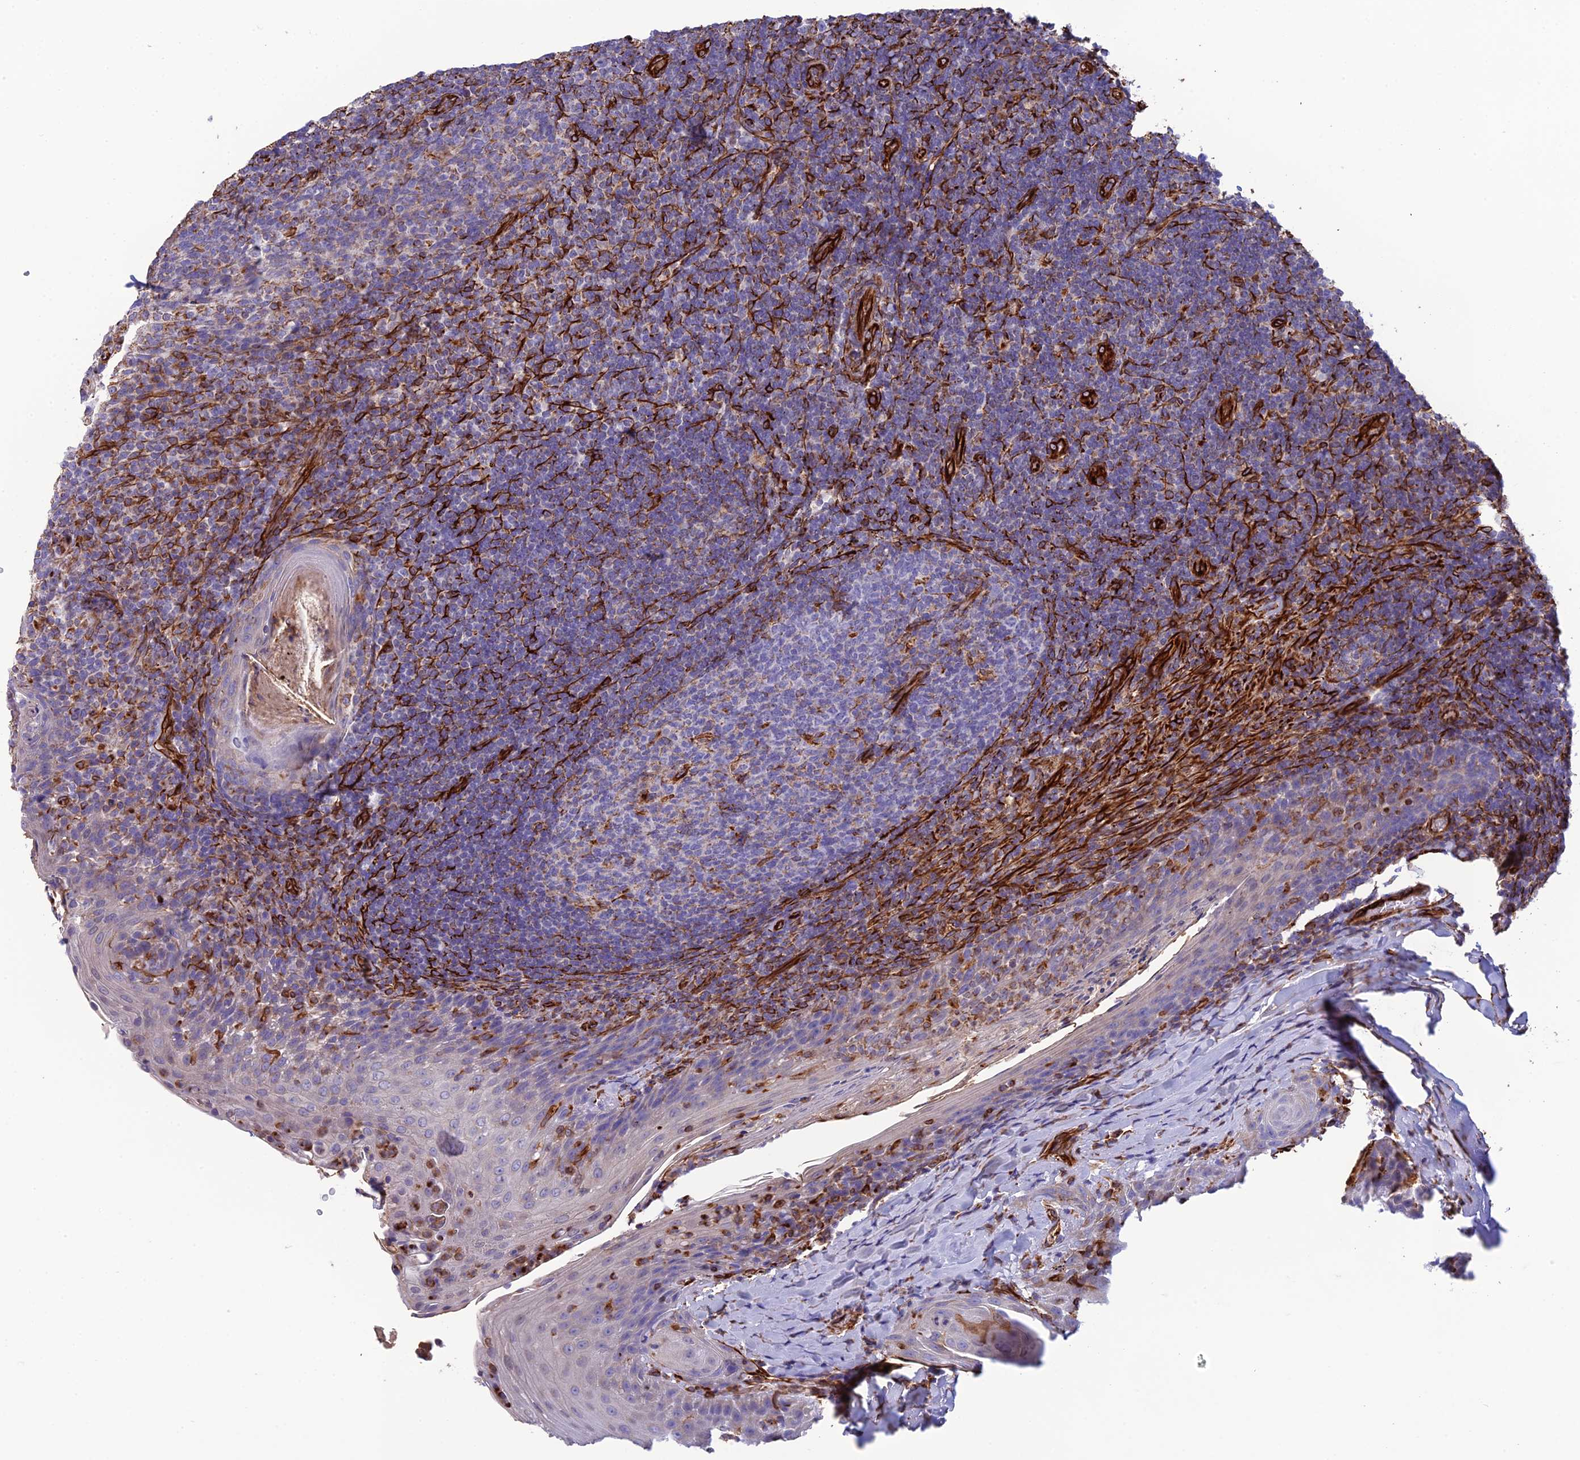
{"staining": {"intensity": "strong", "quantity": "<25%", "location": "cytoplasmic/membranous"}, "tissue": "tonsil", "cell_type": "Germinal center cells", "image_type": "normal", "snomed": [{"axis": "morphology", "description": "Normal tissue, NOS"}, {"axis": "topography", "description": "Tonsil"}], "caption": "DAB (3,3'-diaminobenzidine) immunohistochemical staining of normal human tonsil shows strong cytoplasmic/membranous protein expression in about <25% of germinal center cells.", "gene": "FBXL20", "patient": {"sex": "female", "age": 10}}